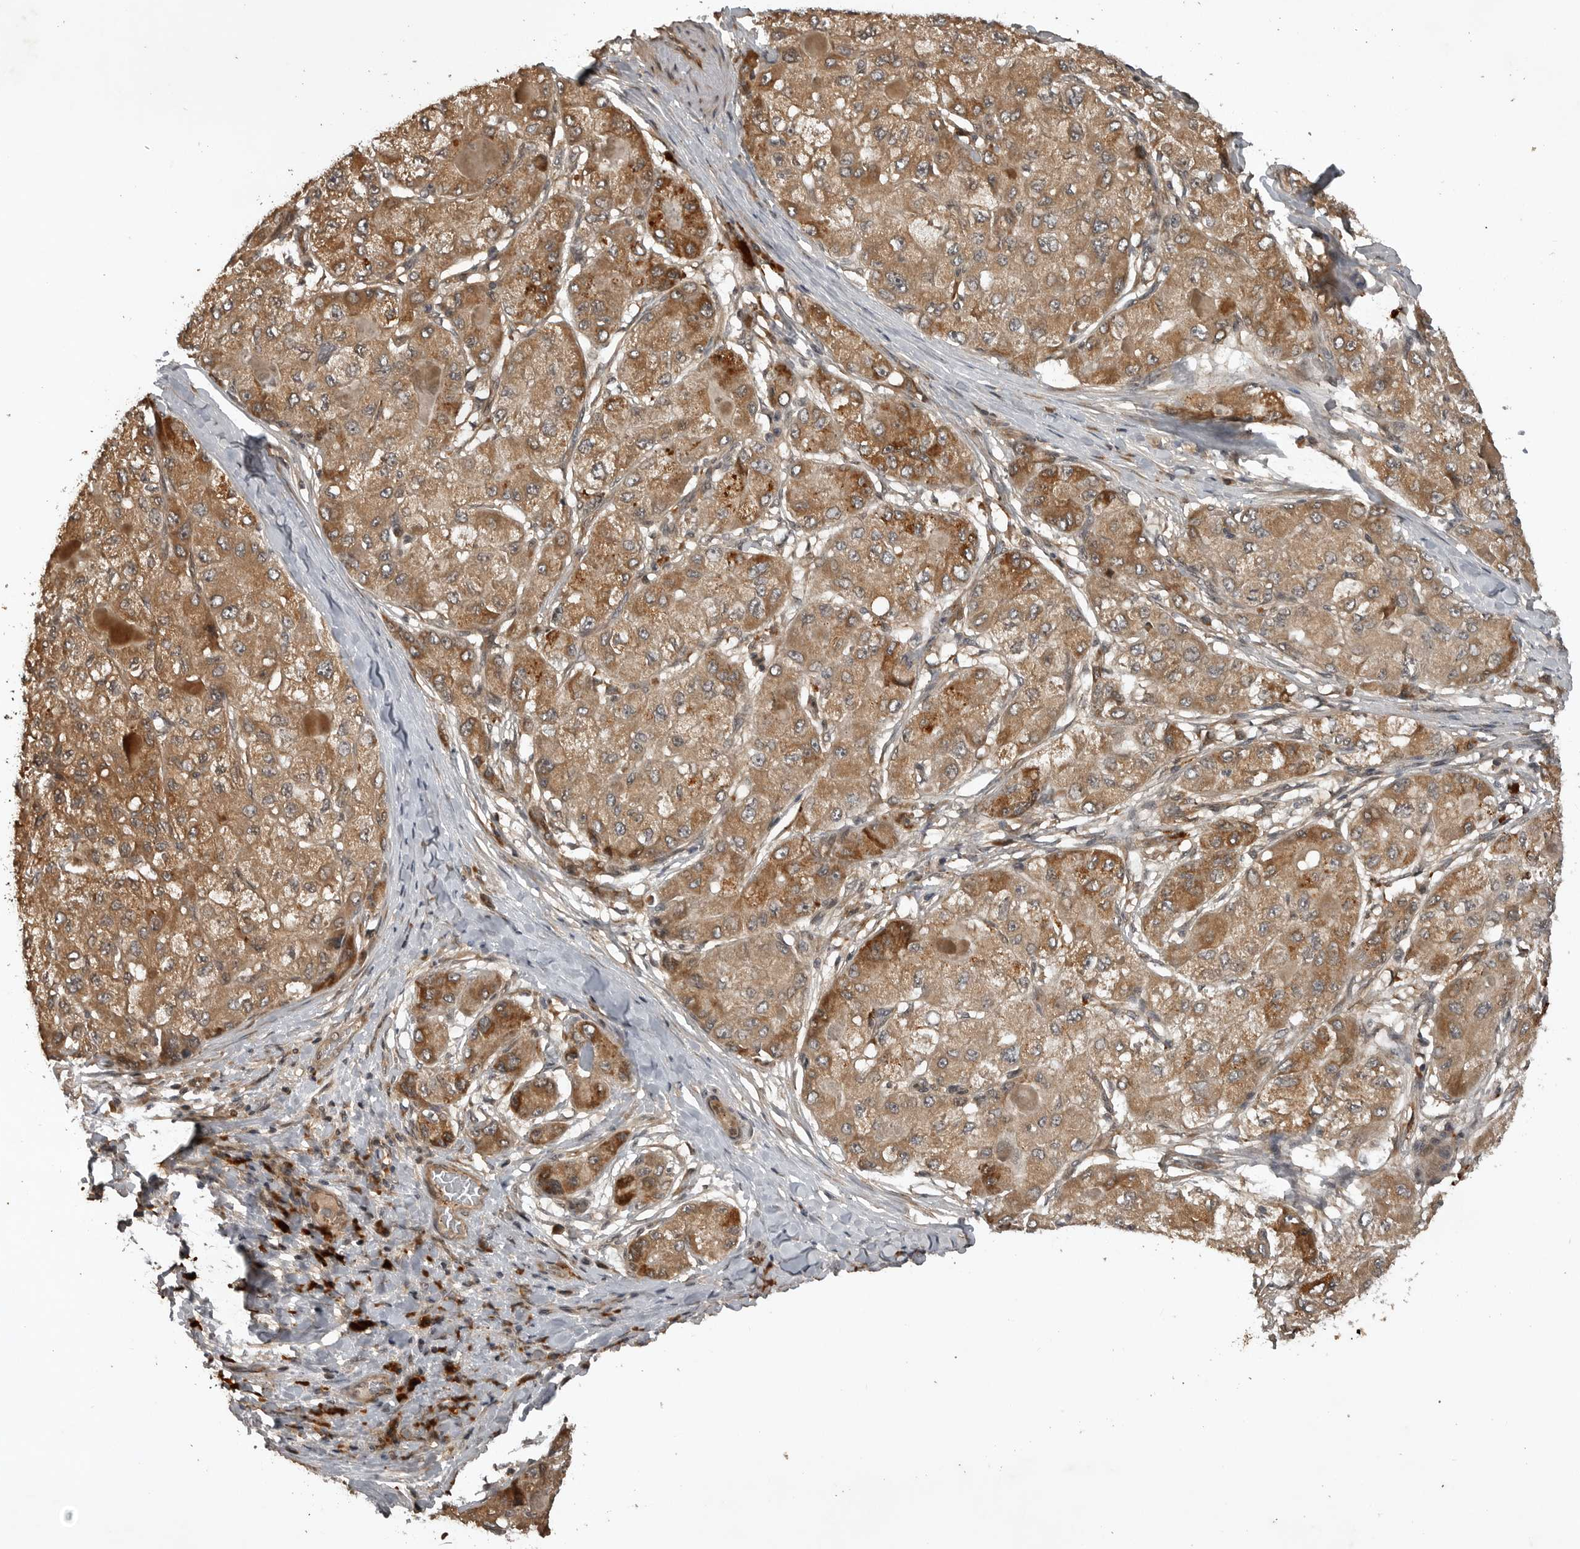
{"staining": {"intensity": "moderate", "quantity": ">75%", "location": "cytoplasmic/membranous"}, "tissue": "liver cancer", "cell_type": "Tumor cells", "image_type": "cancer", "snomed": [{"axis": "morphology", "description": "Carcinoma, Hepatocellular, NOS"}, {"axis": "topography", "description": "Liver"}], "caption": "Immunohistochemistry (IHC) (DAB) staining of human liver cancer demonstrates moderate cytoplasmic/membranous protein expression in approximately >75% of tumor cells.", "gene": "AKAP7", "patient": {"sex": "male", "age": 80}}